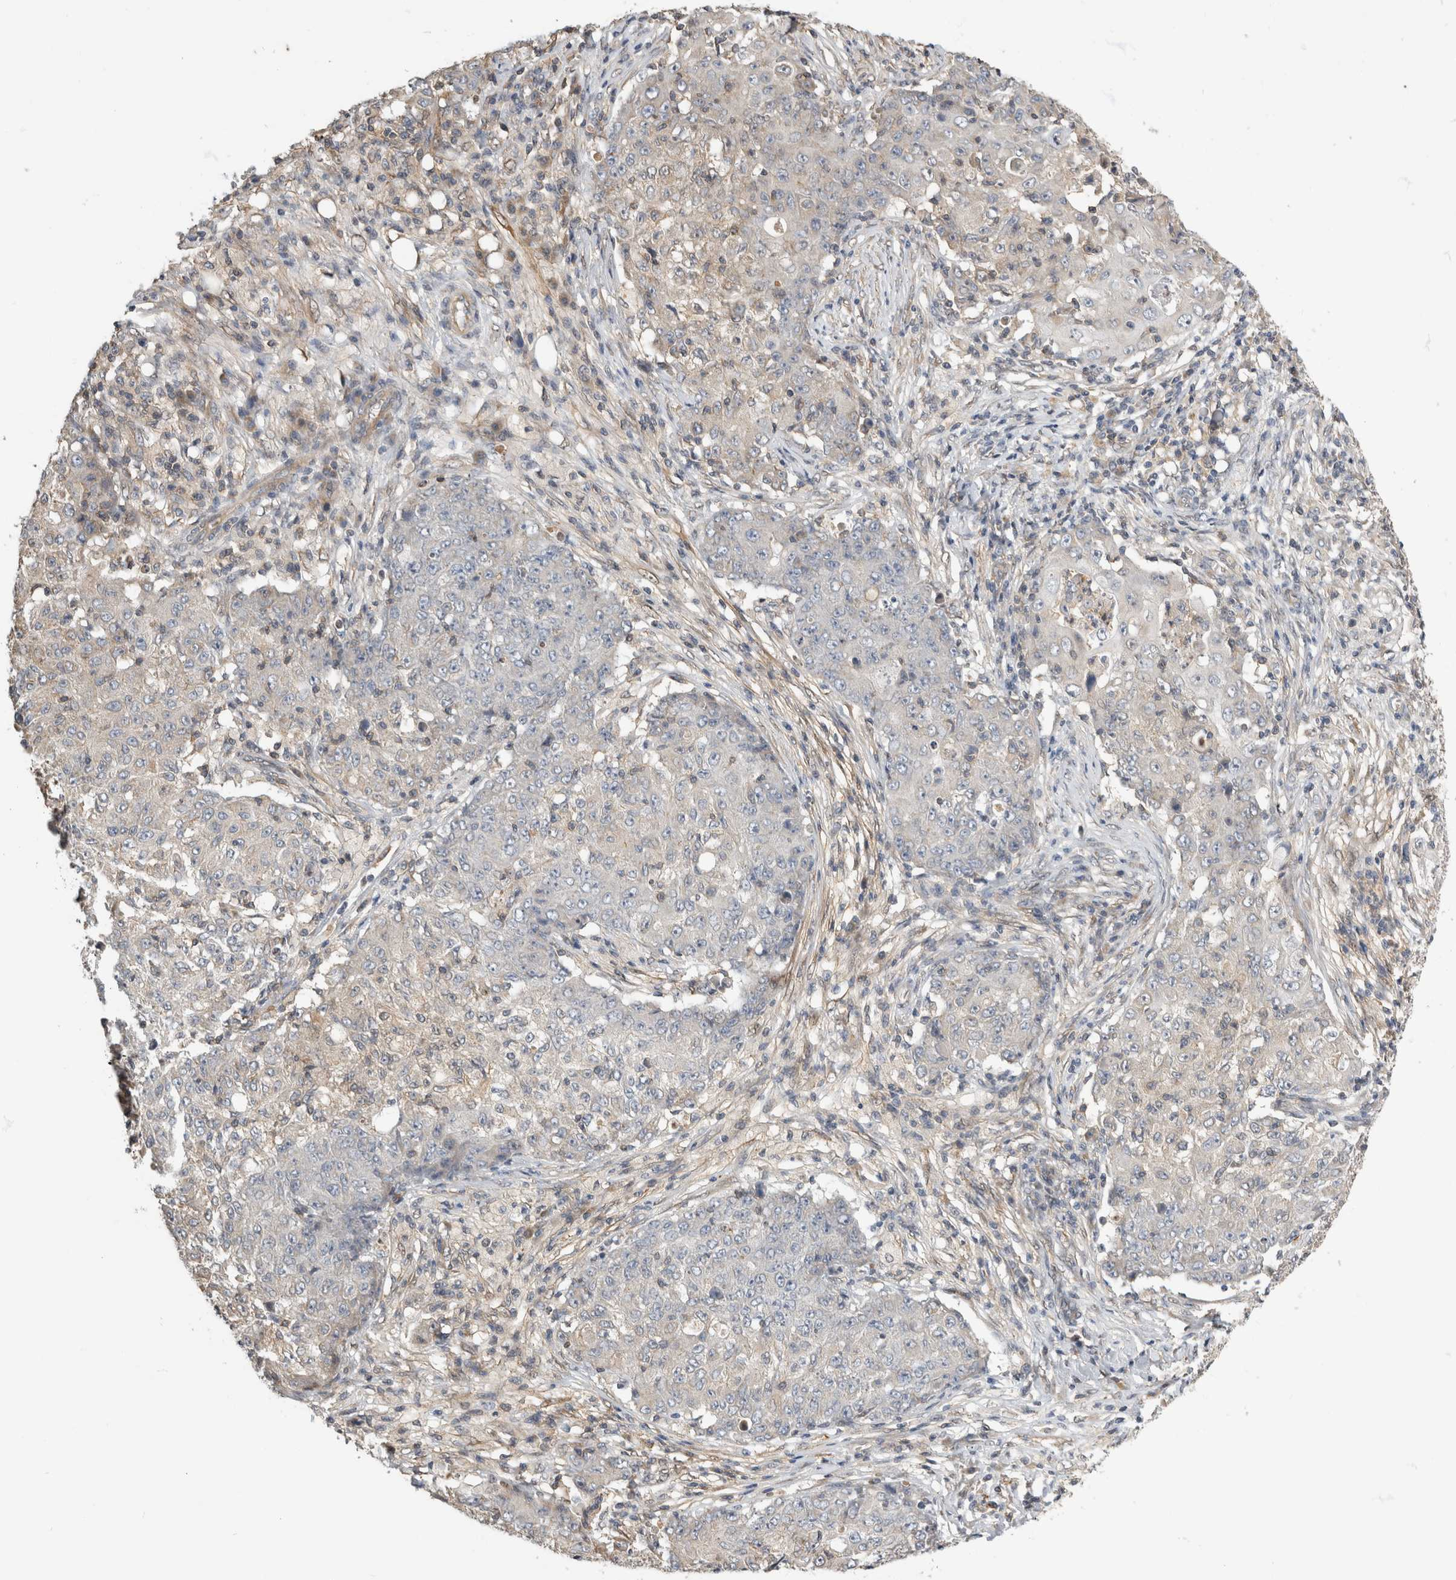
{"staining": {"intensity": "negative", "quantity": "none", "location": "none"}, "tissue": "ovarian cancer", "cell_type": "Tumor cells", "image_type": "cancer", "snomed": [{"axis": "morphology", "description": "Carcinoma, endometroid"}, {"axis": "topography", "description": "Ovary"}], "caption": "Immunohistochemistry histopathology image of endometroid carcinoma (ovarian) stained for a protein (brown), which displays no positivity in tumor cells.", "gene": "PGM1", "patient": {"sex": "female", "age": 42}}